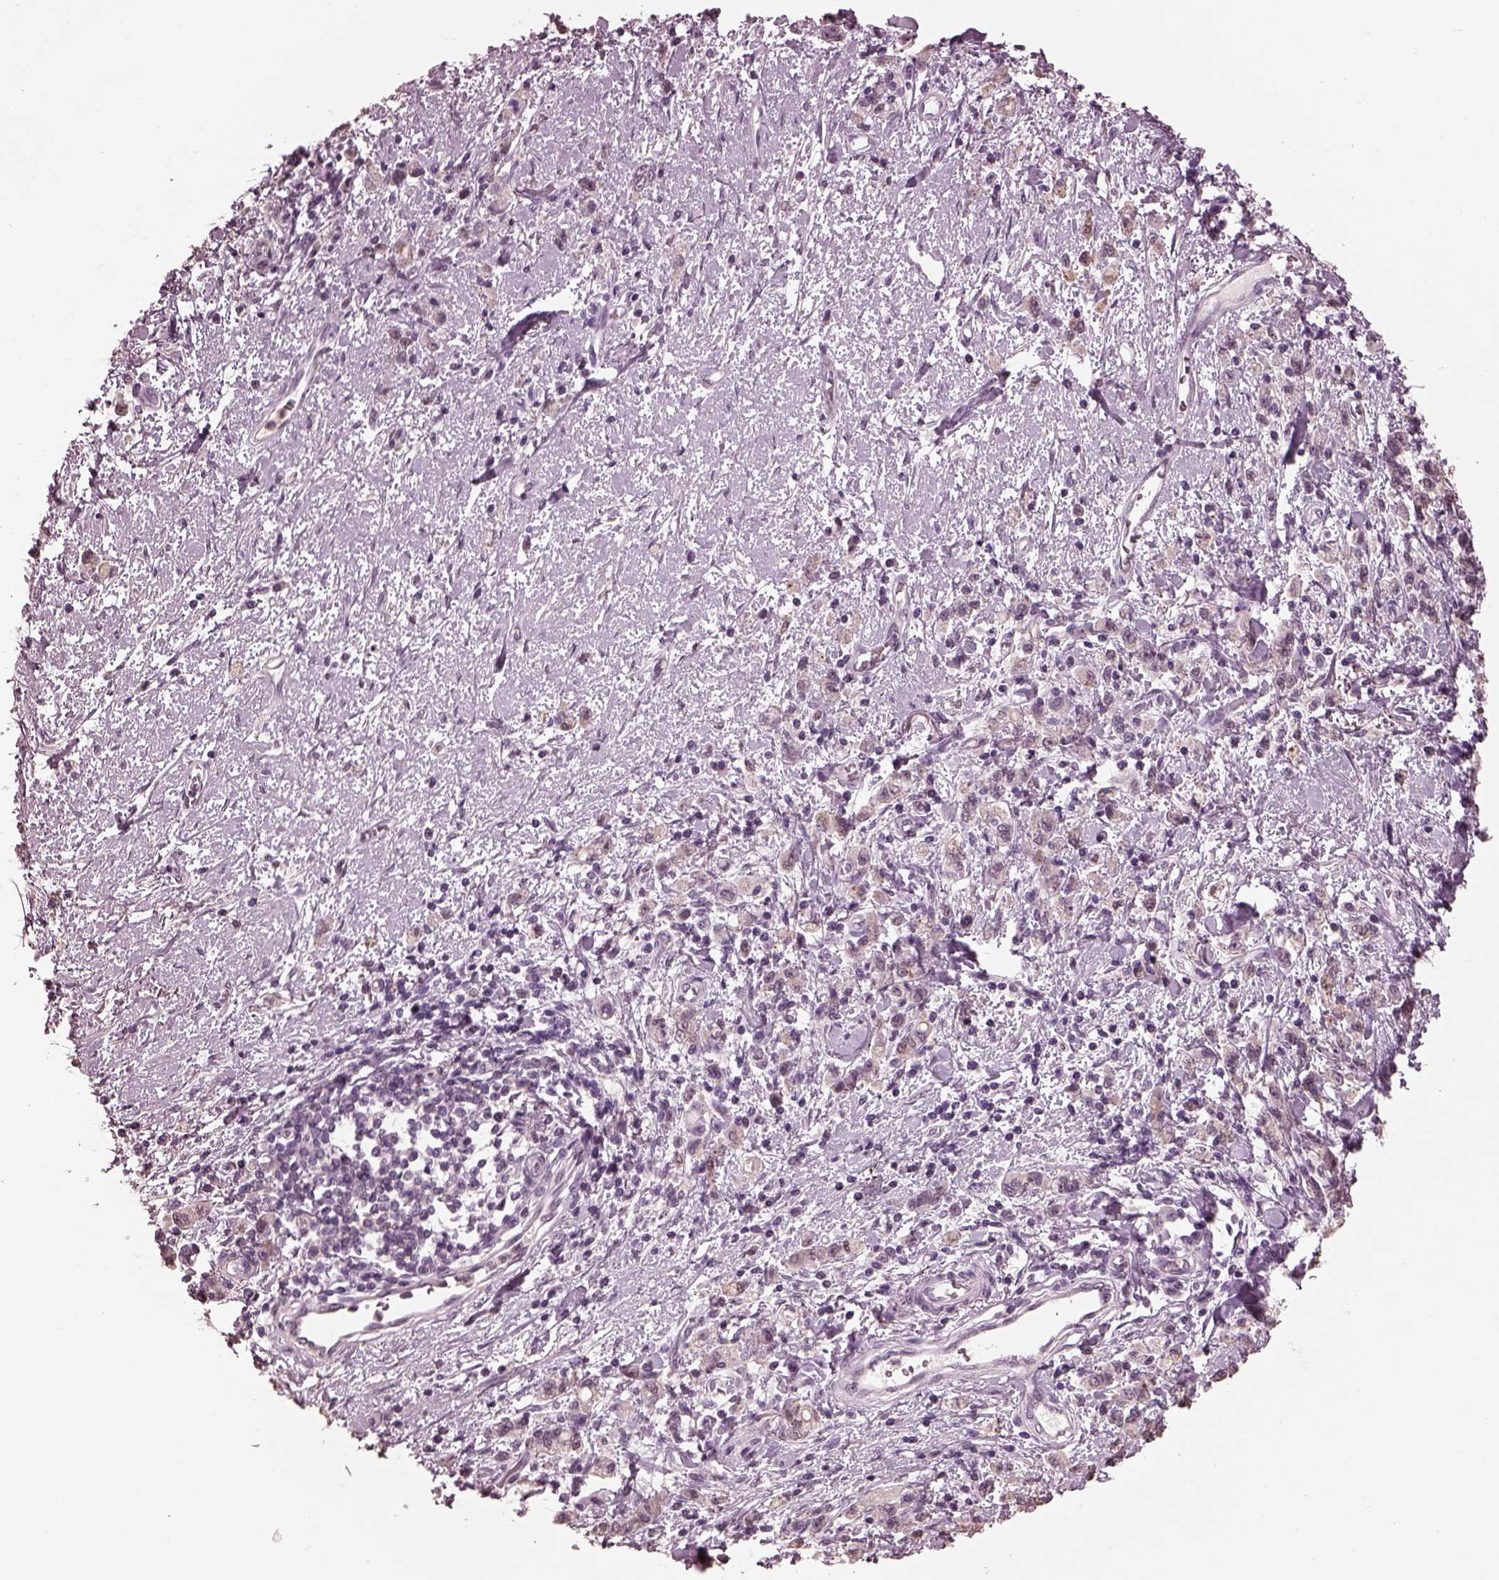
{"staining": {"intensity": "negative", "quantity": "none", "location": "none"}, "tissue": "stomach cancer", "cell_type": "Tumor cells", "image_type": "cancer", "snomed": [{"axis": "morphology", "description": "Adenocarcinoma, NOS"}, {"axis": "topography", "description": "Stomach"}], "caption": "Stomach cancer was stained to show a protein in brown. There is no significant positivity in tumor cells.", "gene": "TSKS", "patient": {"sex": "male", "age": 77}}